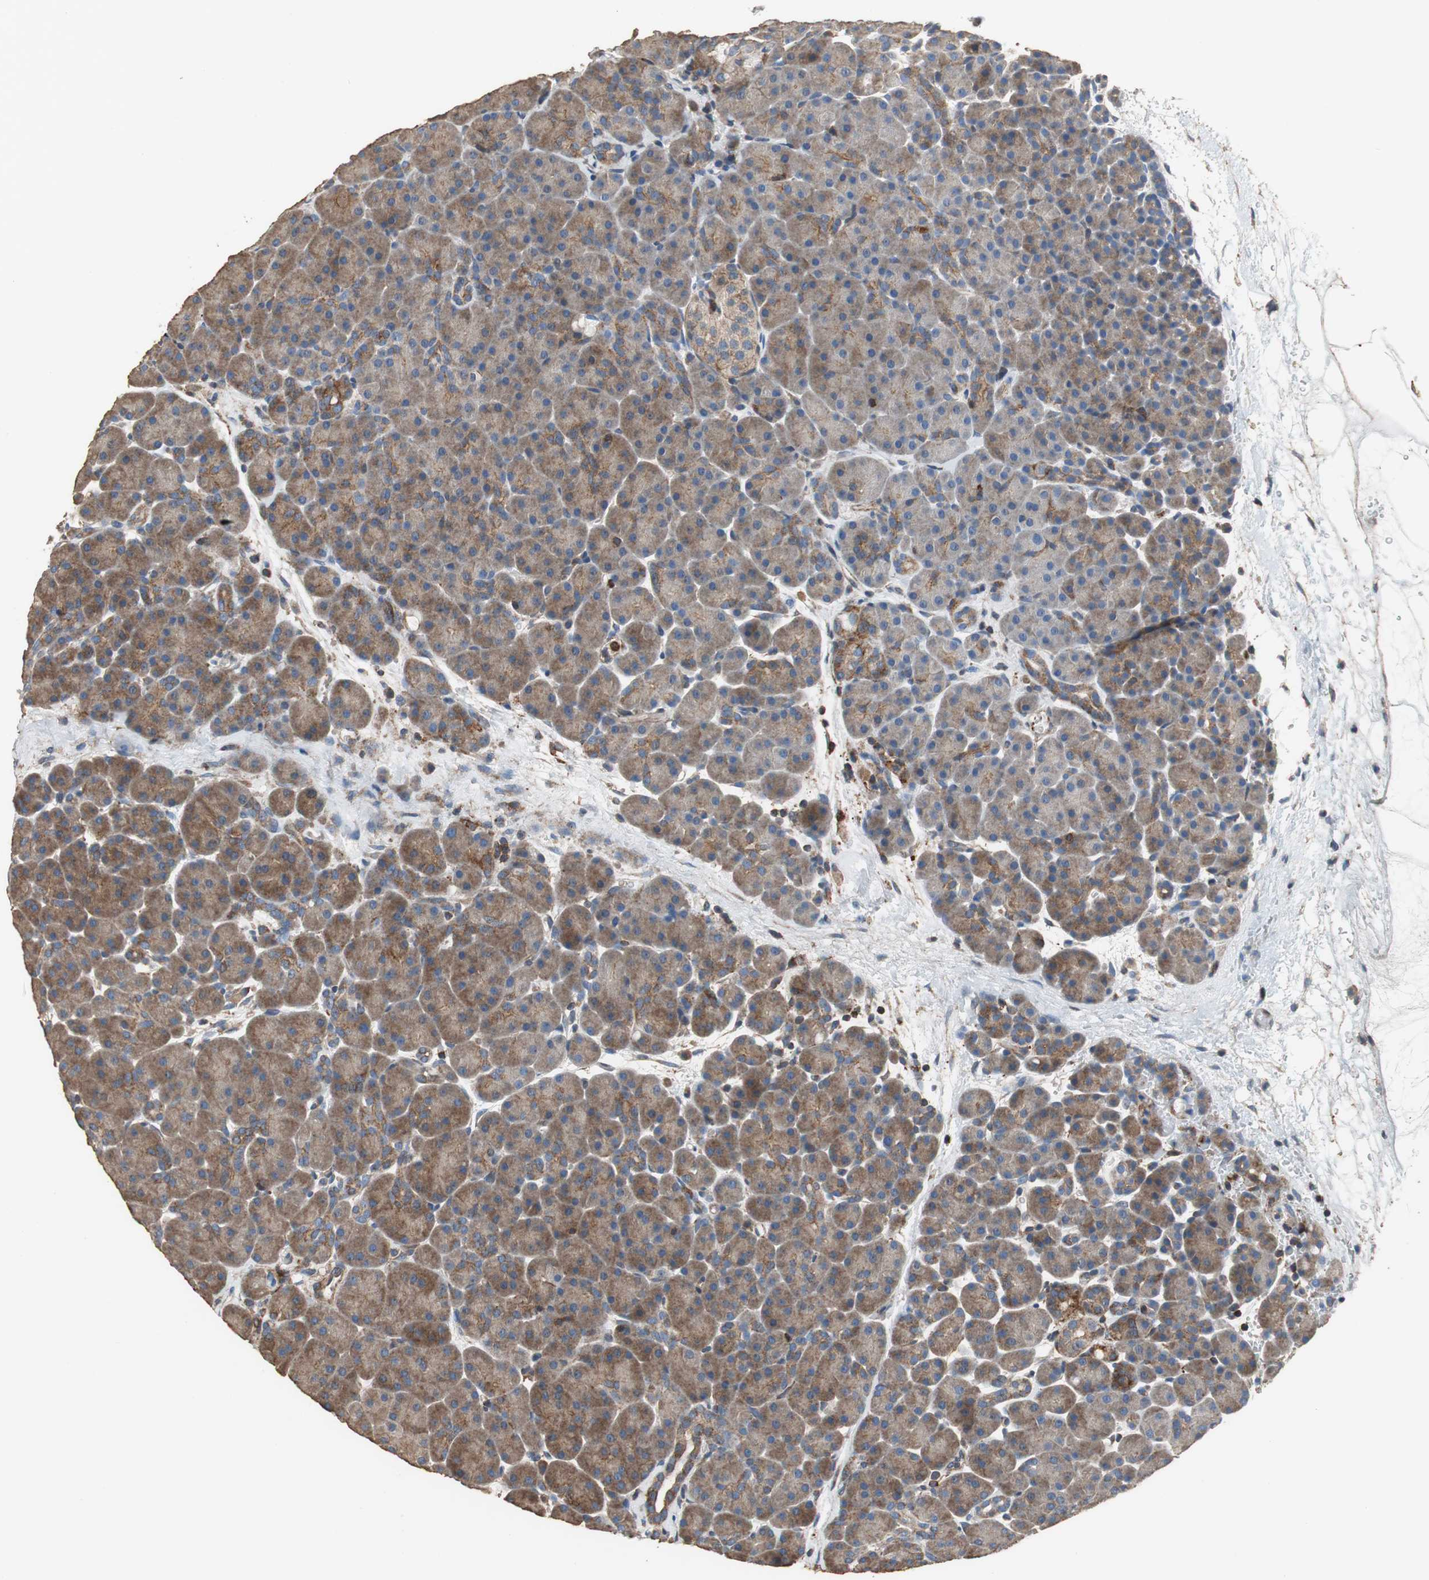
{"staining": {"intensity": "strong", "quantity": ">75%", "location": "cytoplasmic/membranous"}, "tissue": "pancreas", "cell_type": "Exocrine glandular cells", "image_type": "normal", "snomed": [{"axis": "morphology", "description": "Normal tissue, NOS"}, {"axis": "topography", "description": "Pancreas"}], "caption": "The micrograph demonstrates immunohistochemical staining of normal pancreas. There is strong cytoplasmic/membranous positivity is identified in about >75% of exocrine glandular cells.", "gene": "PRKRA", "patient": {"sex": "male", "age": 66}}